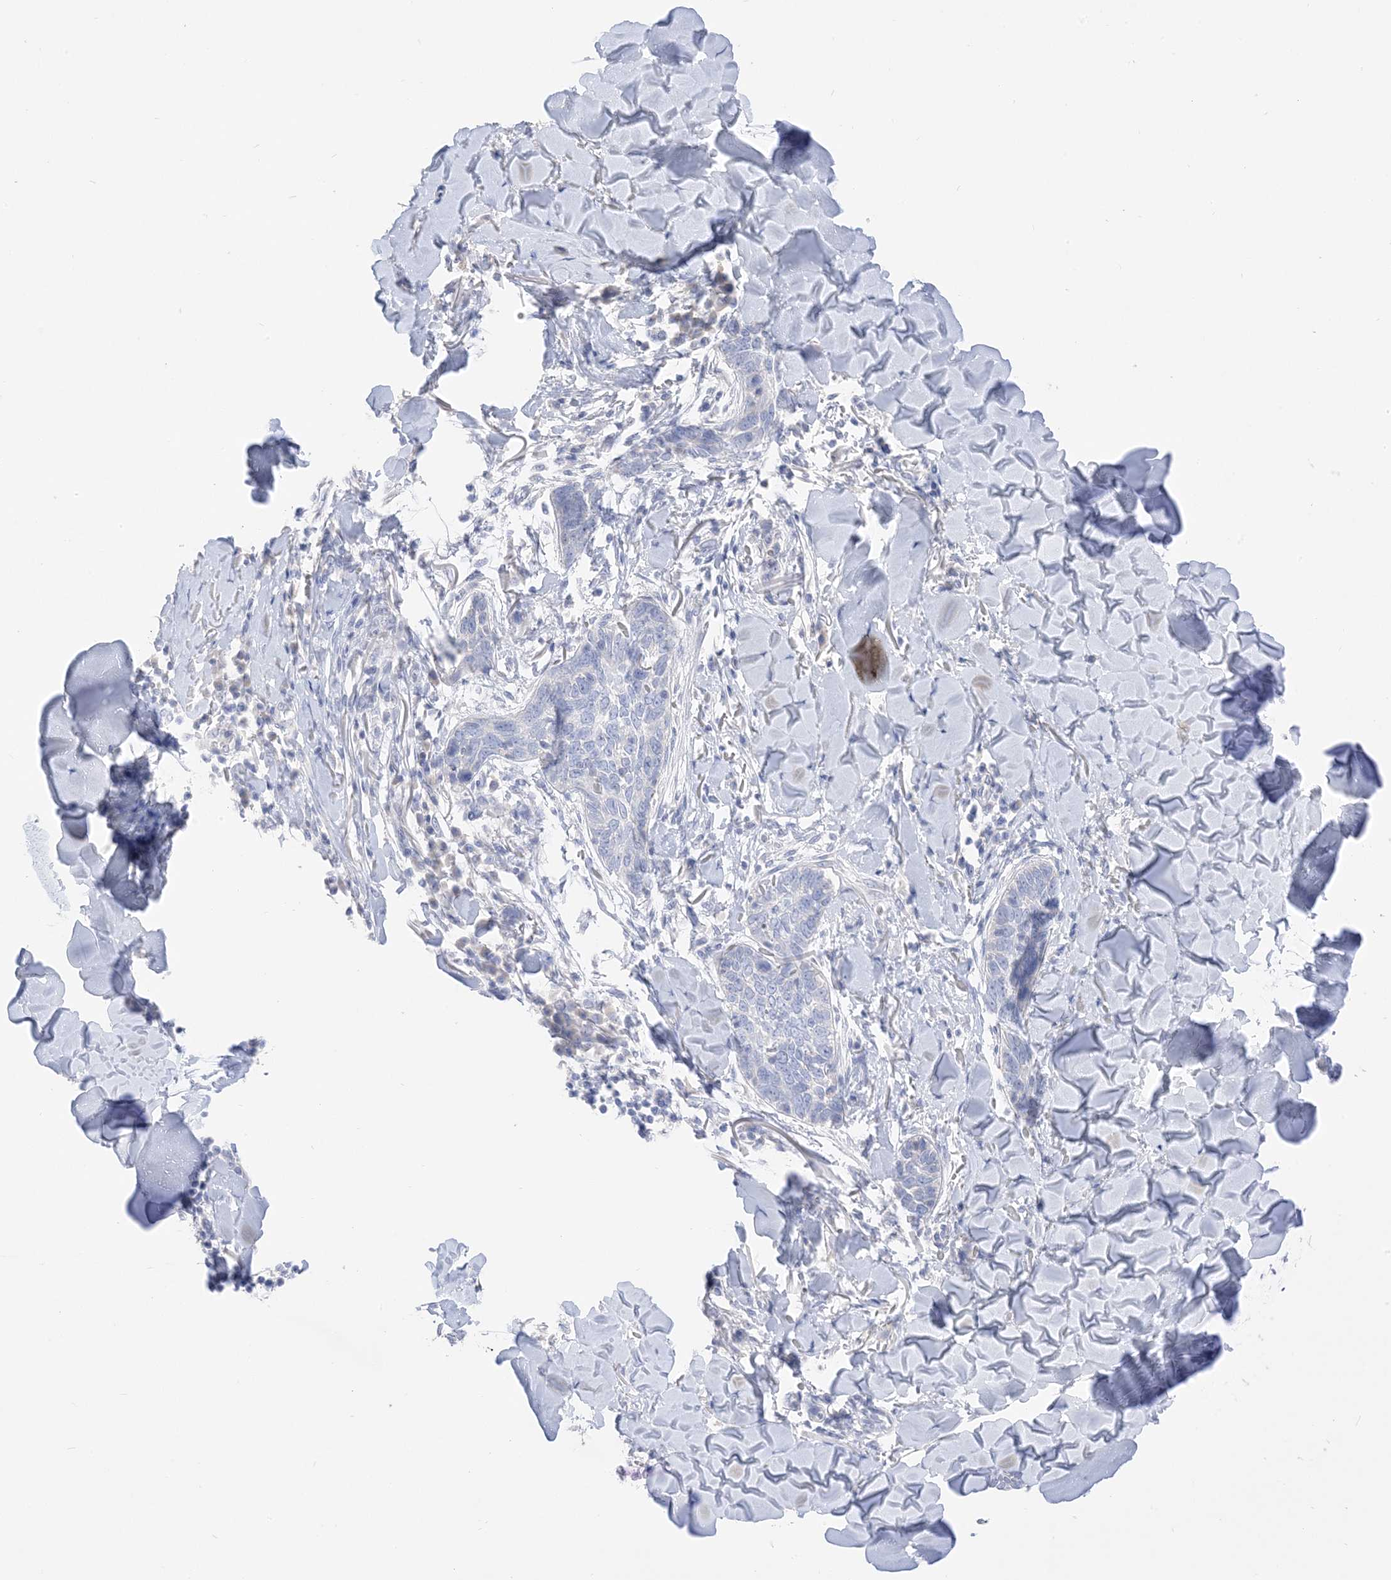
{"staining": {"intensity": "negative", "quantity": "none", "location": "none"}, "tissue": "skin cancer", "cell_type": "Tumor cells", "image_type": "cancer", "snomed": [{"axis": "morphology", "description": "Basal cell carcinoma"}, {"axis": "topography", "description": "Skin"}], "caption": "Immunohistochemistry (IHC) of skin cancer shows no staining in tumor cells.", "gene": "MUC17", "patient": {"sex": "male", "age": 85}}